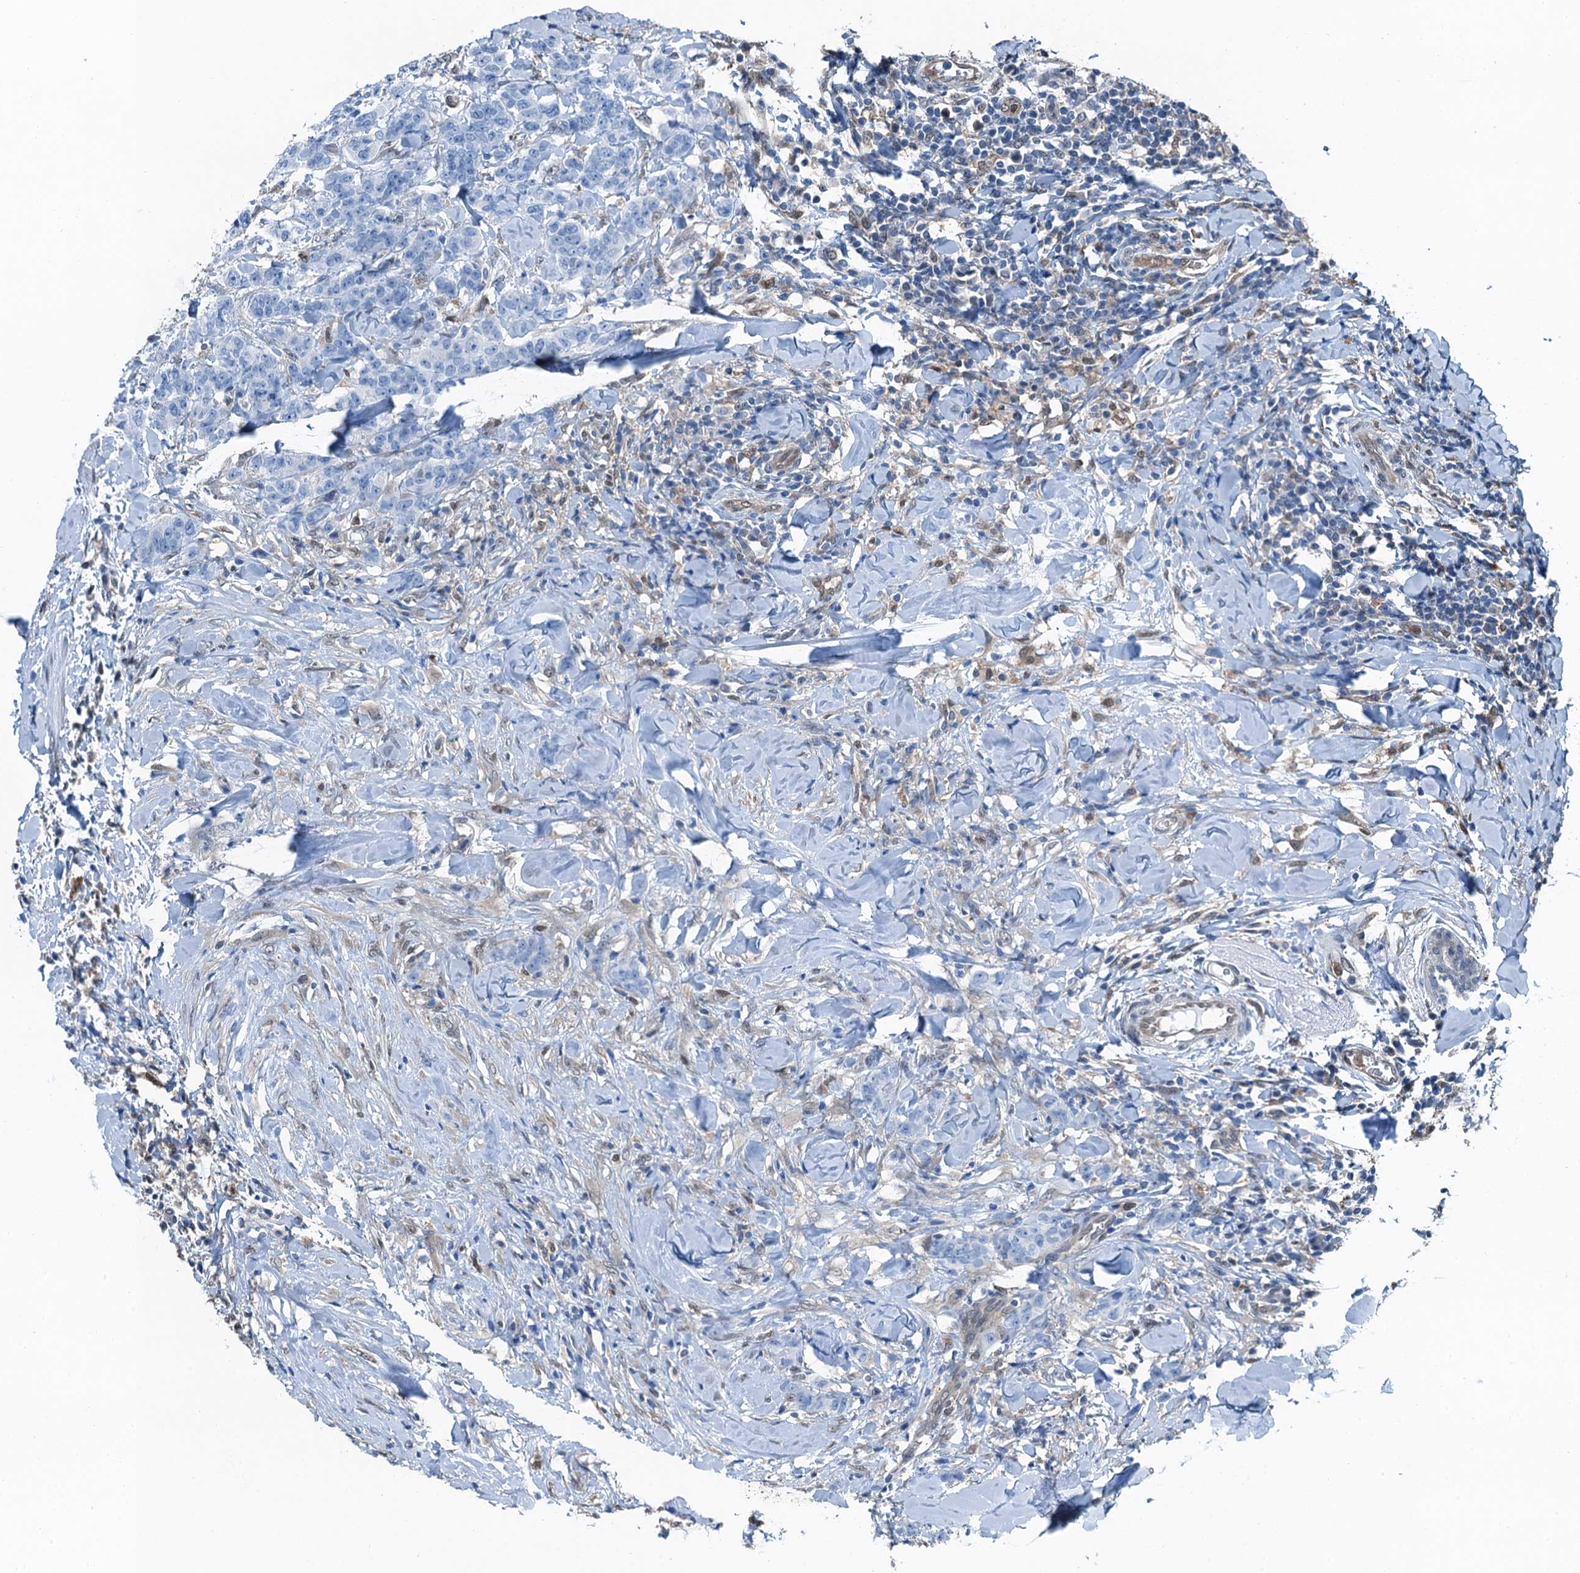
{"staining": {"intensity": "negative", "quantity": "none", "location": "none"}, "tissue": "breast cancer", "cell_type": "Tumor cells", "image_type": "cancer", "snomed": [{"axis": "morphology", "description": "Duct carcinoma"}, {"axis": "topography", "description": "Breast"}], "caption": "This is a histopathology image of IHC staining of breast intraductal carcinoma, which shows no expression in tumor cells. The staining was performed using DAB (3,3'-diaminobenzidine) to visualize the protein expression in brown, while the nuclei were stained in blue with hematoxylin (Magnification: 20x).", "gene": "RNH1", "patient": {"sex": "female", "age": 40}}